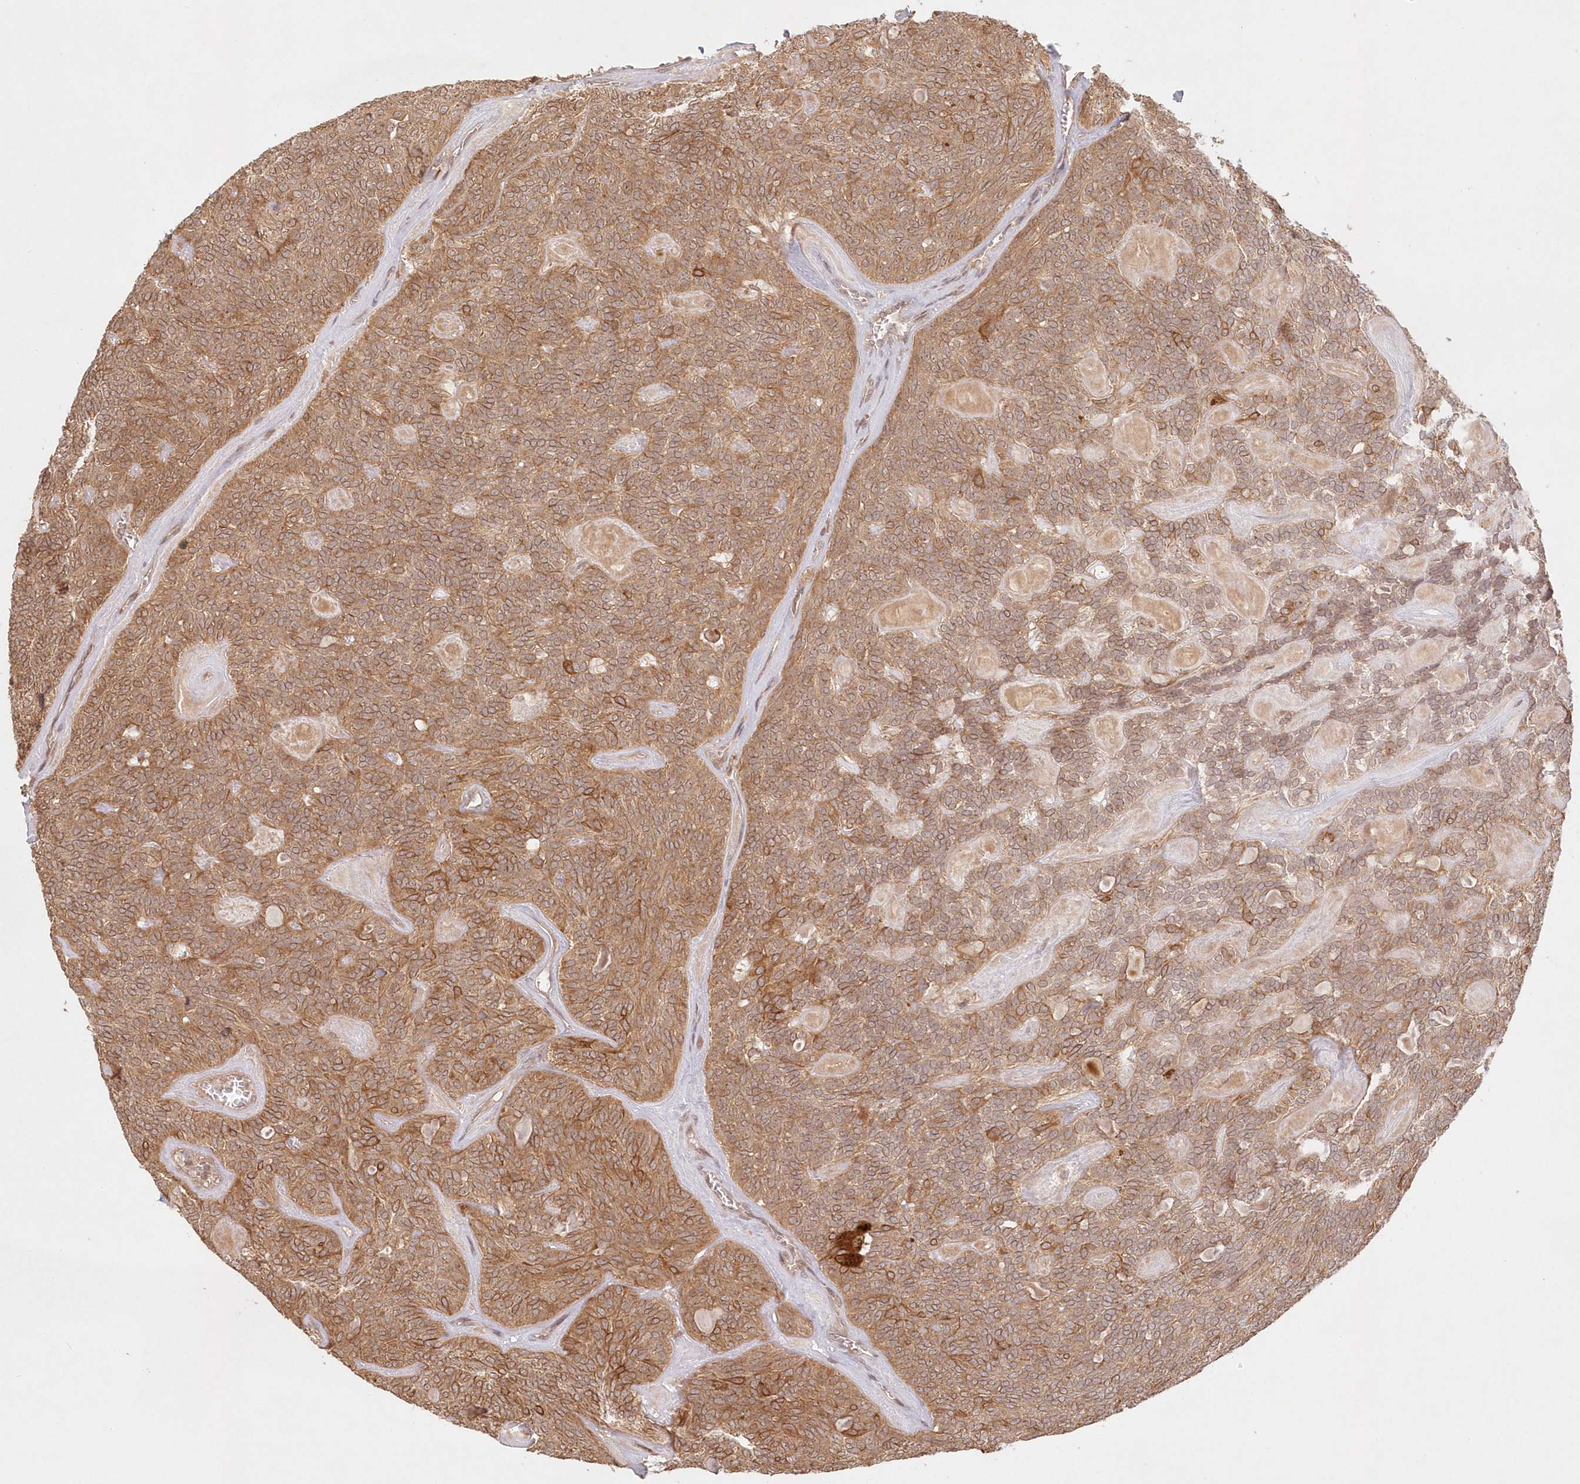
{"staining": {"intensity": "moderate", "quantity": ">75%", "location": "cytoplasmic/membranous"}, "tissue": "head and neck cancer", "cell_type": "Tumor cells", "image_type": "cancer", "snomed": [{"axis": "morphology", "description": "Adenocarcinoma, NOS"}, {"axis": "topography", "description": "Head-Neck"}], "caption": "Approximately >75% of tumor cells in head and neck adenocarcinoma show moderate cytoplasmic/membranous protein staining as visualized by brown immunohistochemical staining.", "gene": "KIAA0232", "patient": {"sex": "male", "age": 66}}